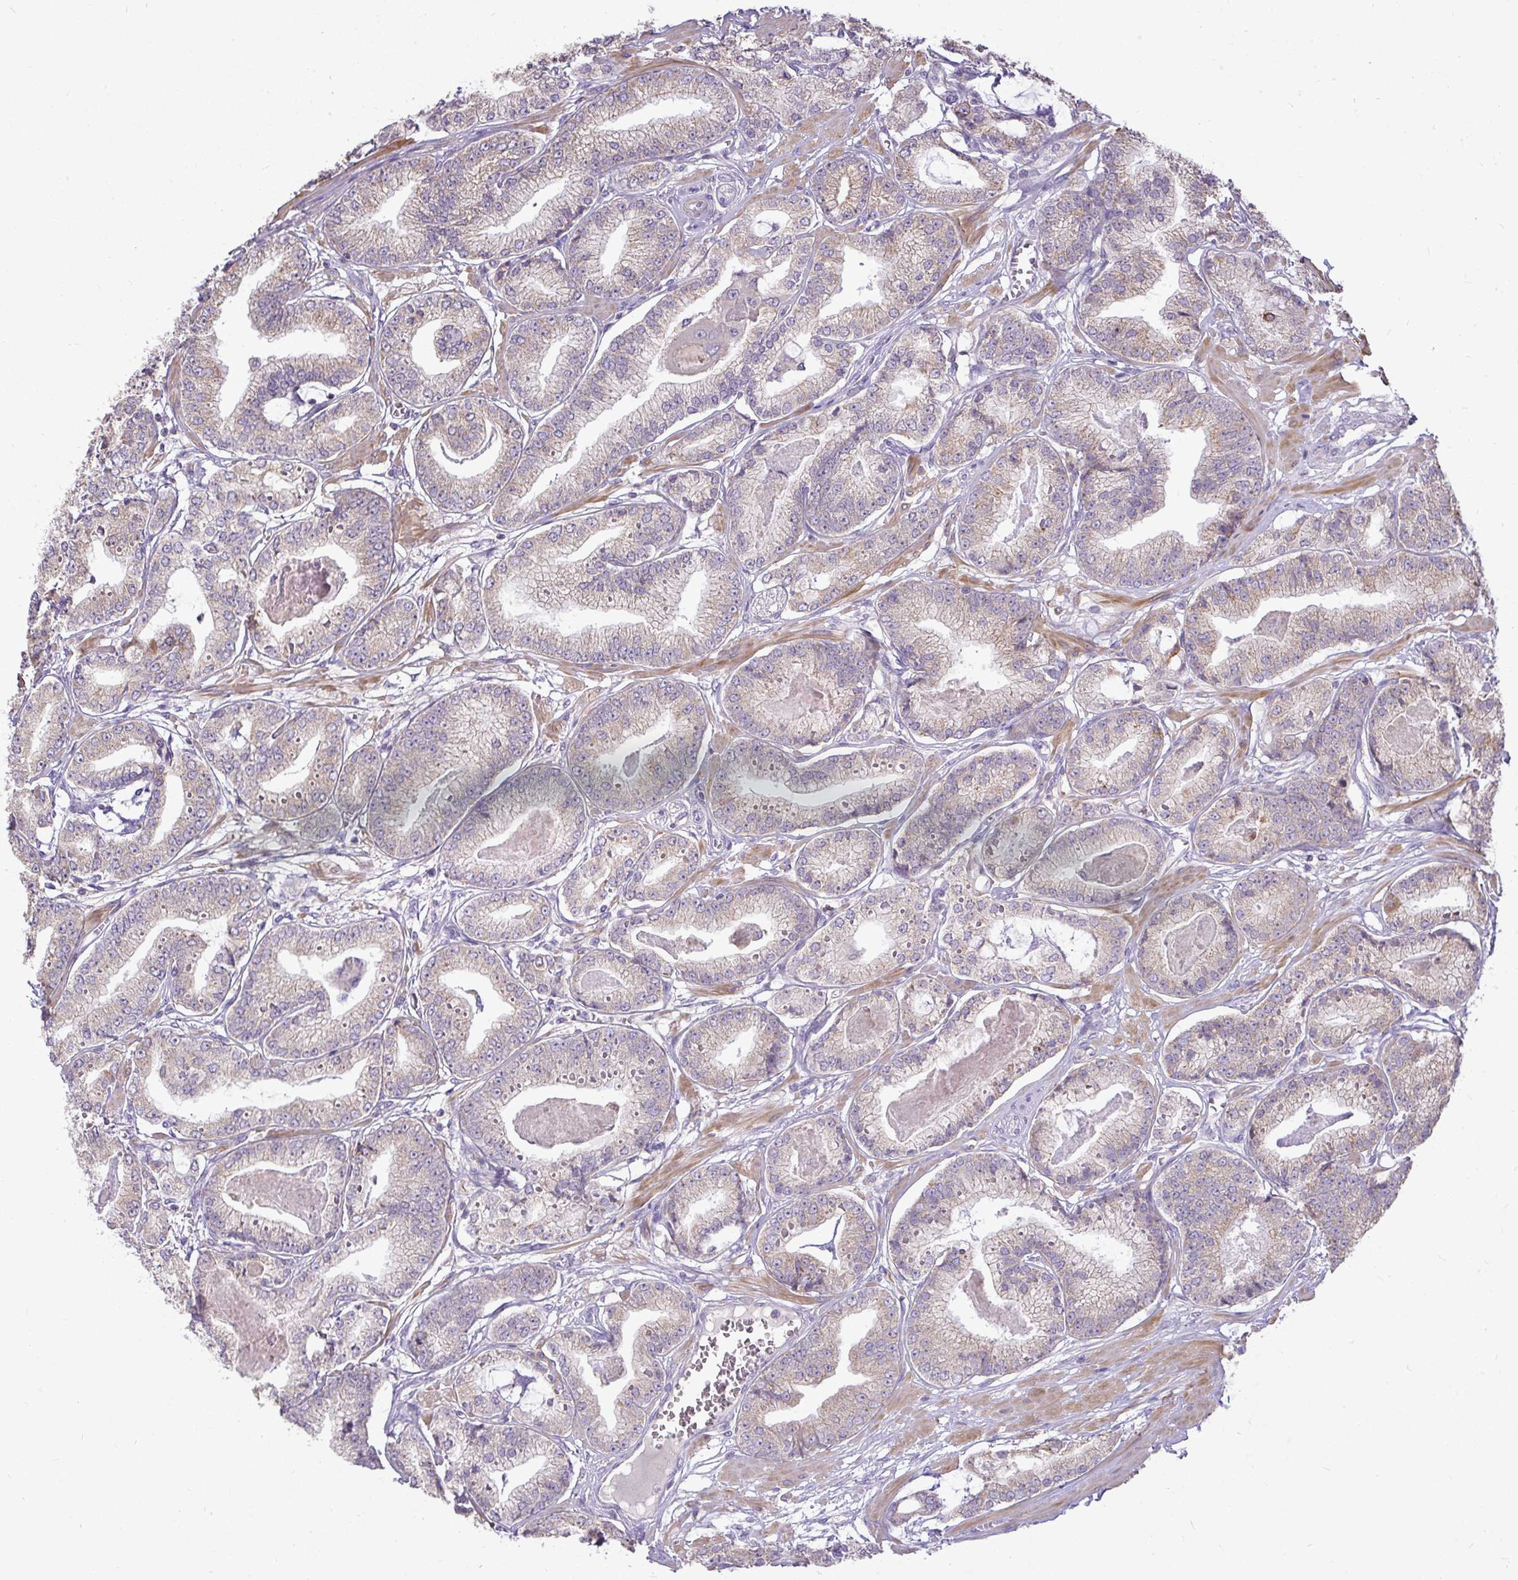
{"staining": {"intensity": "weak", "quantity": "25%-75%", "location": "cytoplasmic/membranous"}, "tissue": "prostate cancer", "cell_type": "Tumor cells", "image_type": "cancer", "snomed": [{"axis": "morphology", "description": "Adenocarcinoma, High grade"}, {"axis": "topography", "description": "Prostate"}], "caption": "A high-resolution image shows immunohistochemistry staining of prostate cancer, which shows weak cytoplasmic/membranous staining in about 25%-75% of tumor cells.", "gene": "STRIP1", "patient": {"sex": "male", "age": 71}}